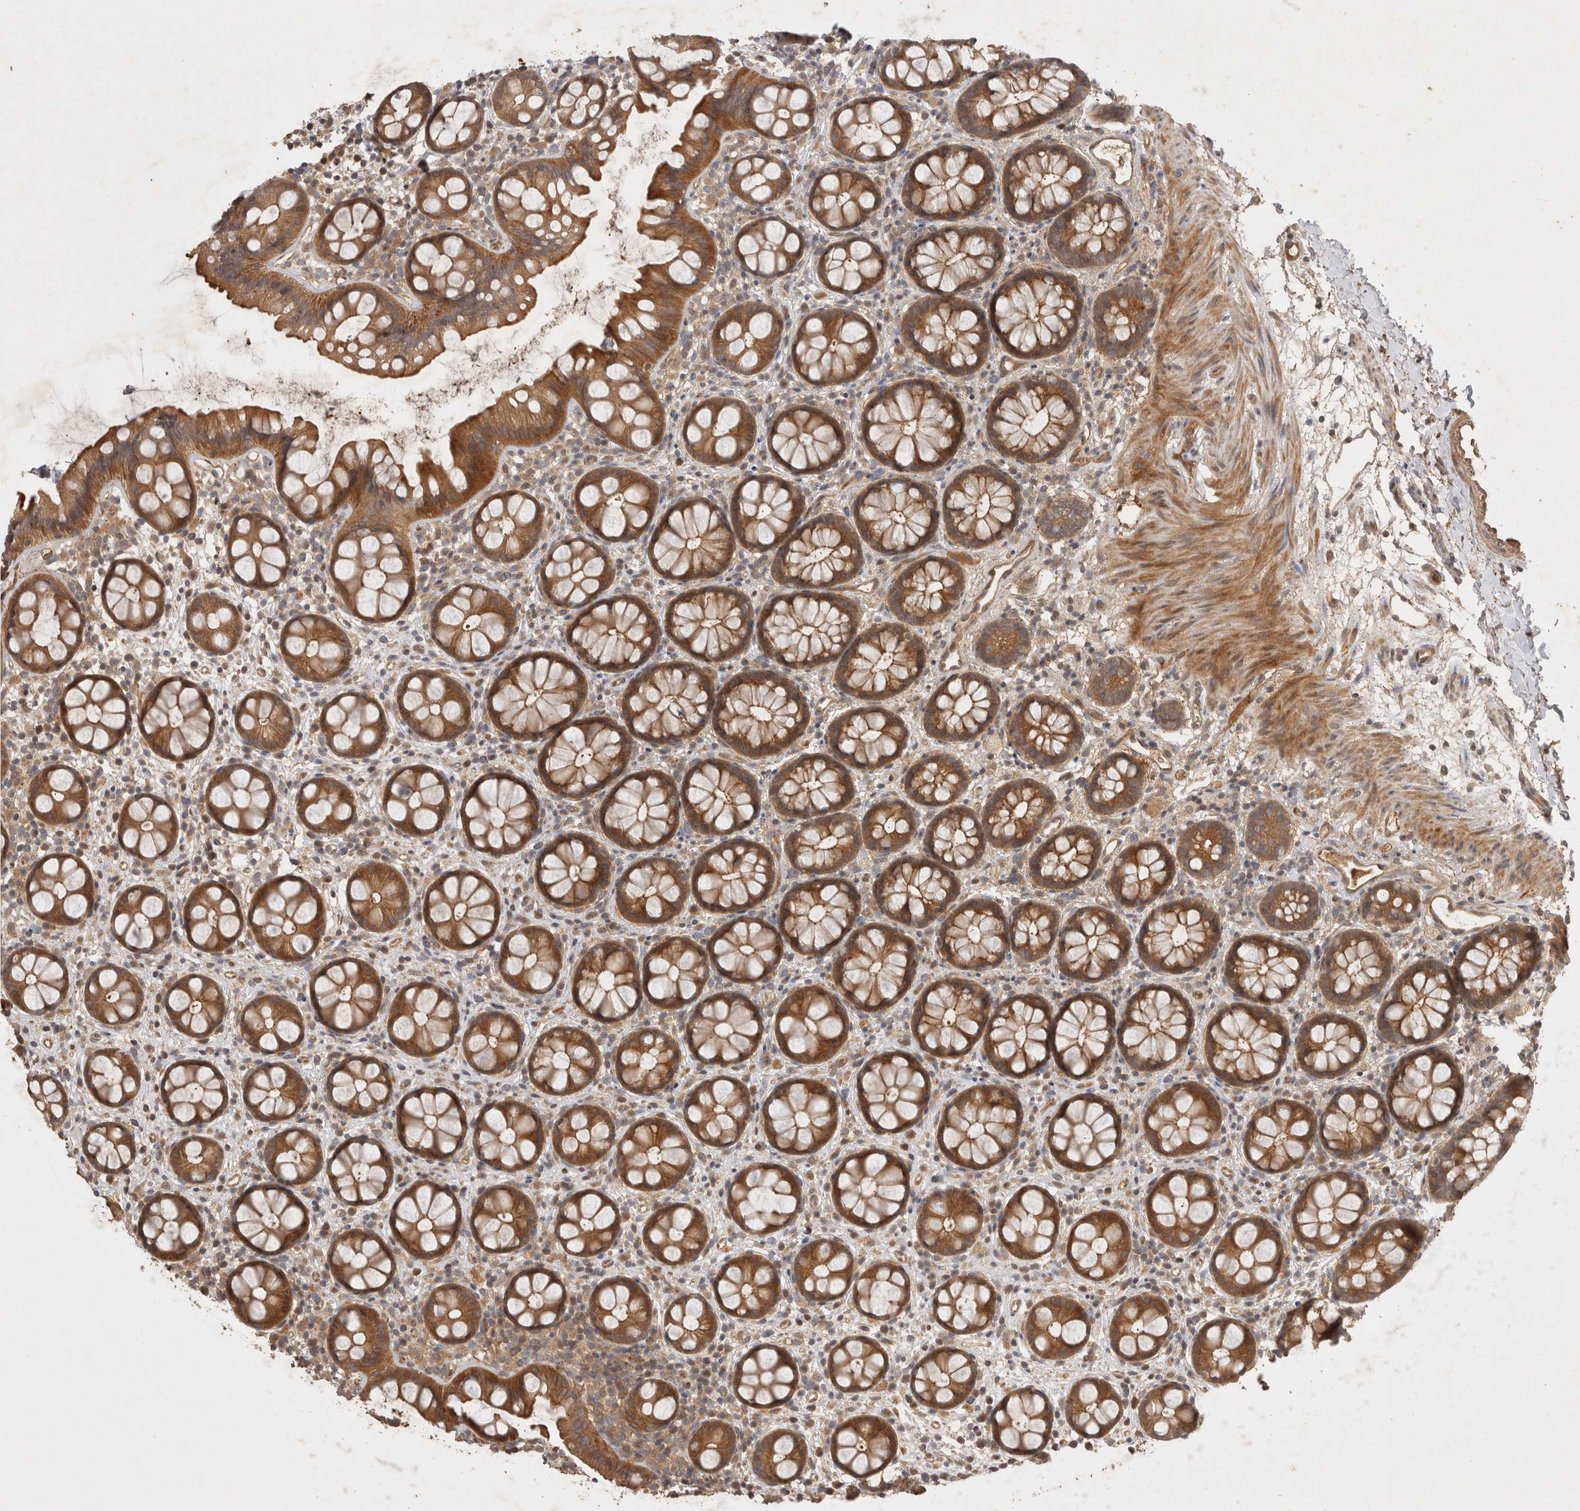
{"staining": {"intensity": "moderate", "quantity": ">75%", "location": "cytoplasmic/membranous"}, "tissue": "rectum", "cell_type": "Glandular cells", "image_type": "normal", "snomed": [{"axis": "morphology", "description": "Normal tissue, NOS"}, {"axis": "topography", "description": "Rectum"}], "caption": "Immunohistochemical staining of unremarkable human rectum shows >75% levels of moderate cytoplasmic/membranous protein expression in approximately >75% of glandular cells. (Brightfield microscopy of DAB IHC at high magnification).", "gene": "PPP1R42", "patient": {"sex": "female", "age": 65}}